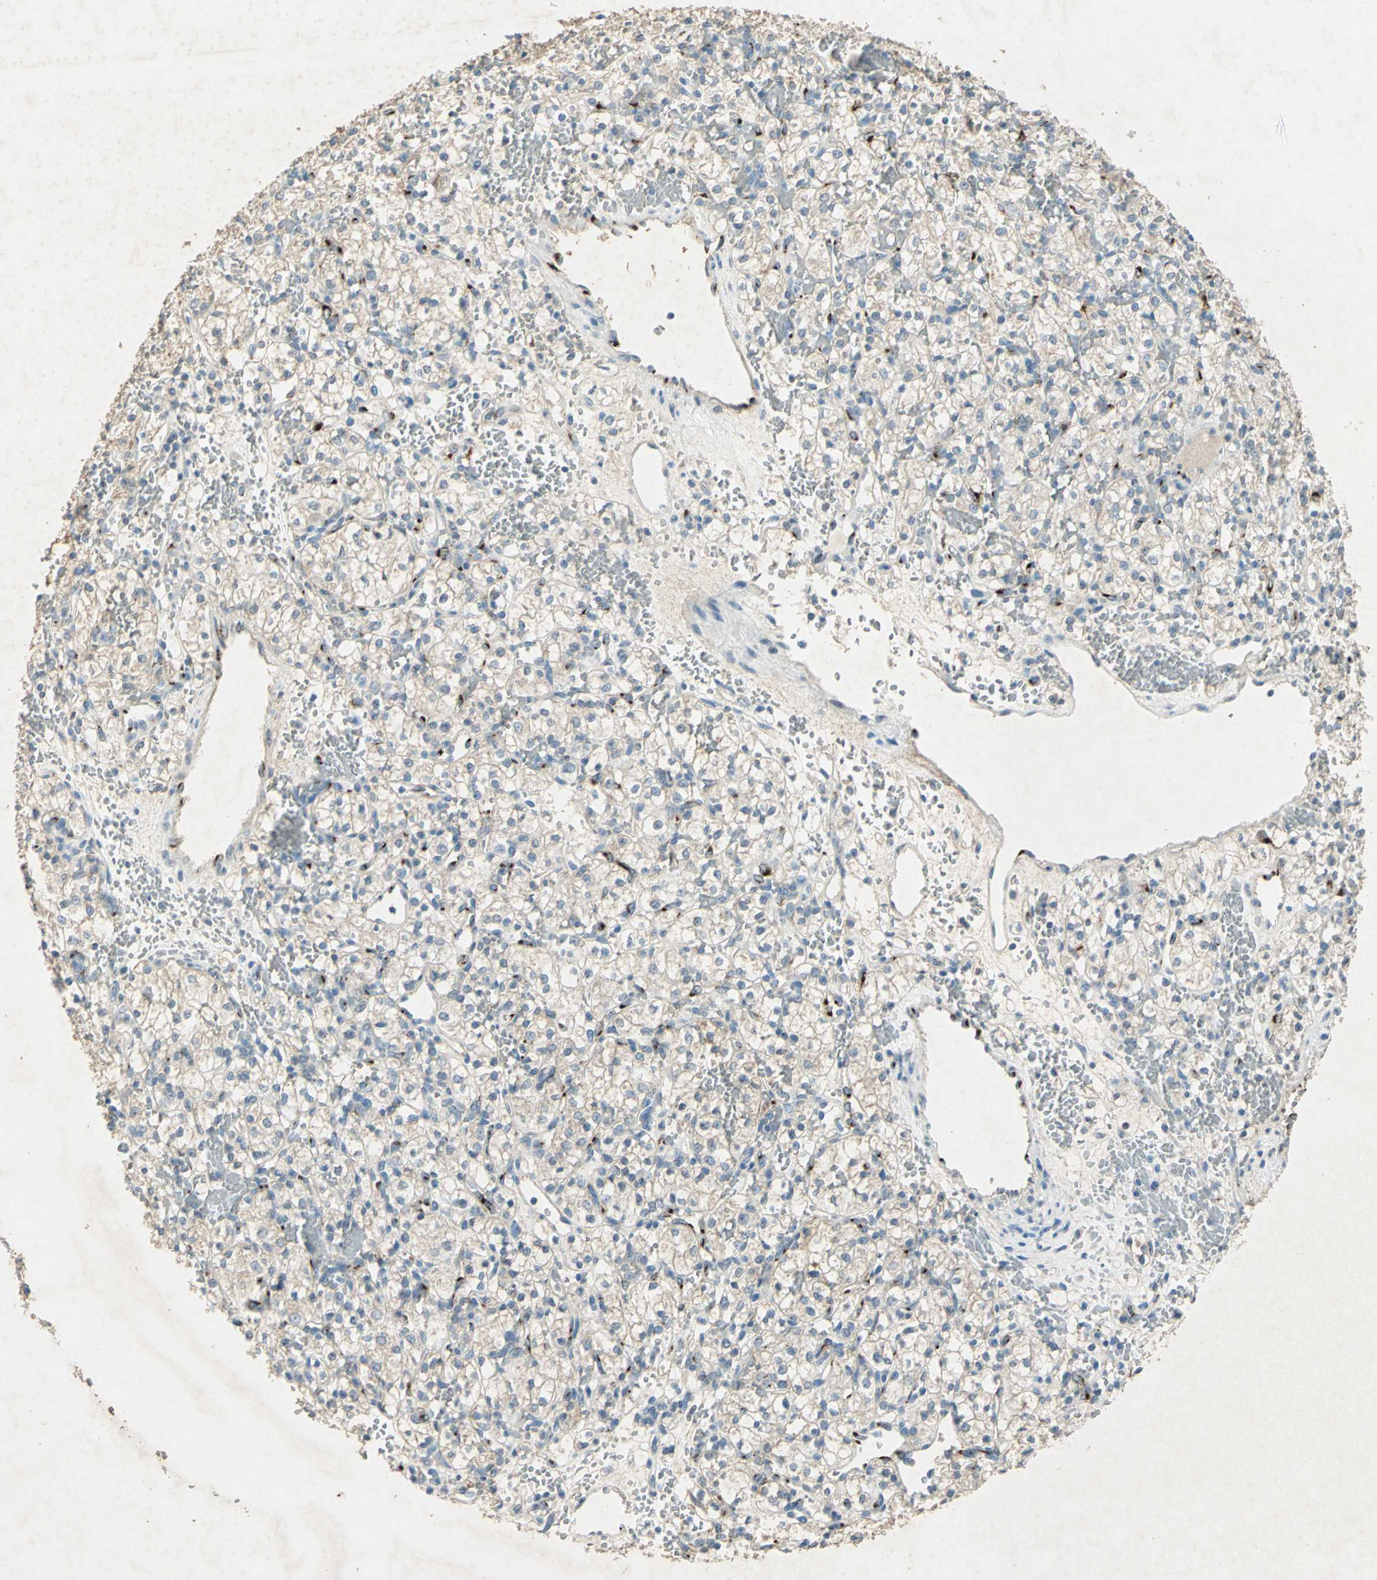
{"staining": {"intensity": "strong", "quantity": "<25%", "location": "cytoplasmic/membranous"}, "tissue": "renal cancer", "cell_type": "Tumor cells", "image_type": "cancer", "snomed": [{"axis": "morphology", "description": "Adenocarcinoma, NOS"}, {"axis": "topography", "description": "Kidney"}], "caption": "Immunohistochemical staining of human renal adenocarcinoma reveals medium levels of strong cytoplasmic/membranous protein staining in about <25% of tumor cells.", "gene": "CAMK2B", "patient": {"sex": "female", "age": 60}}